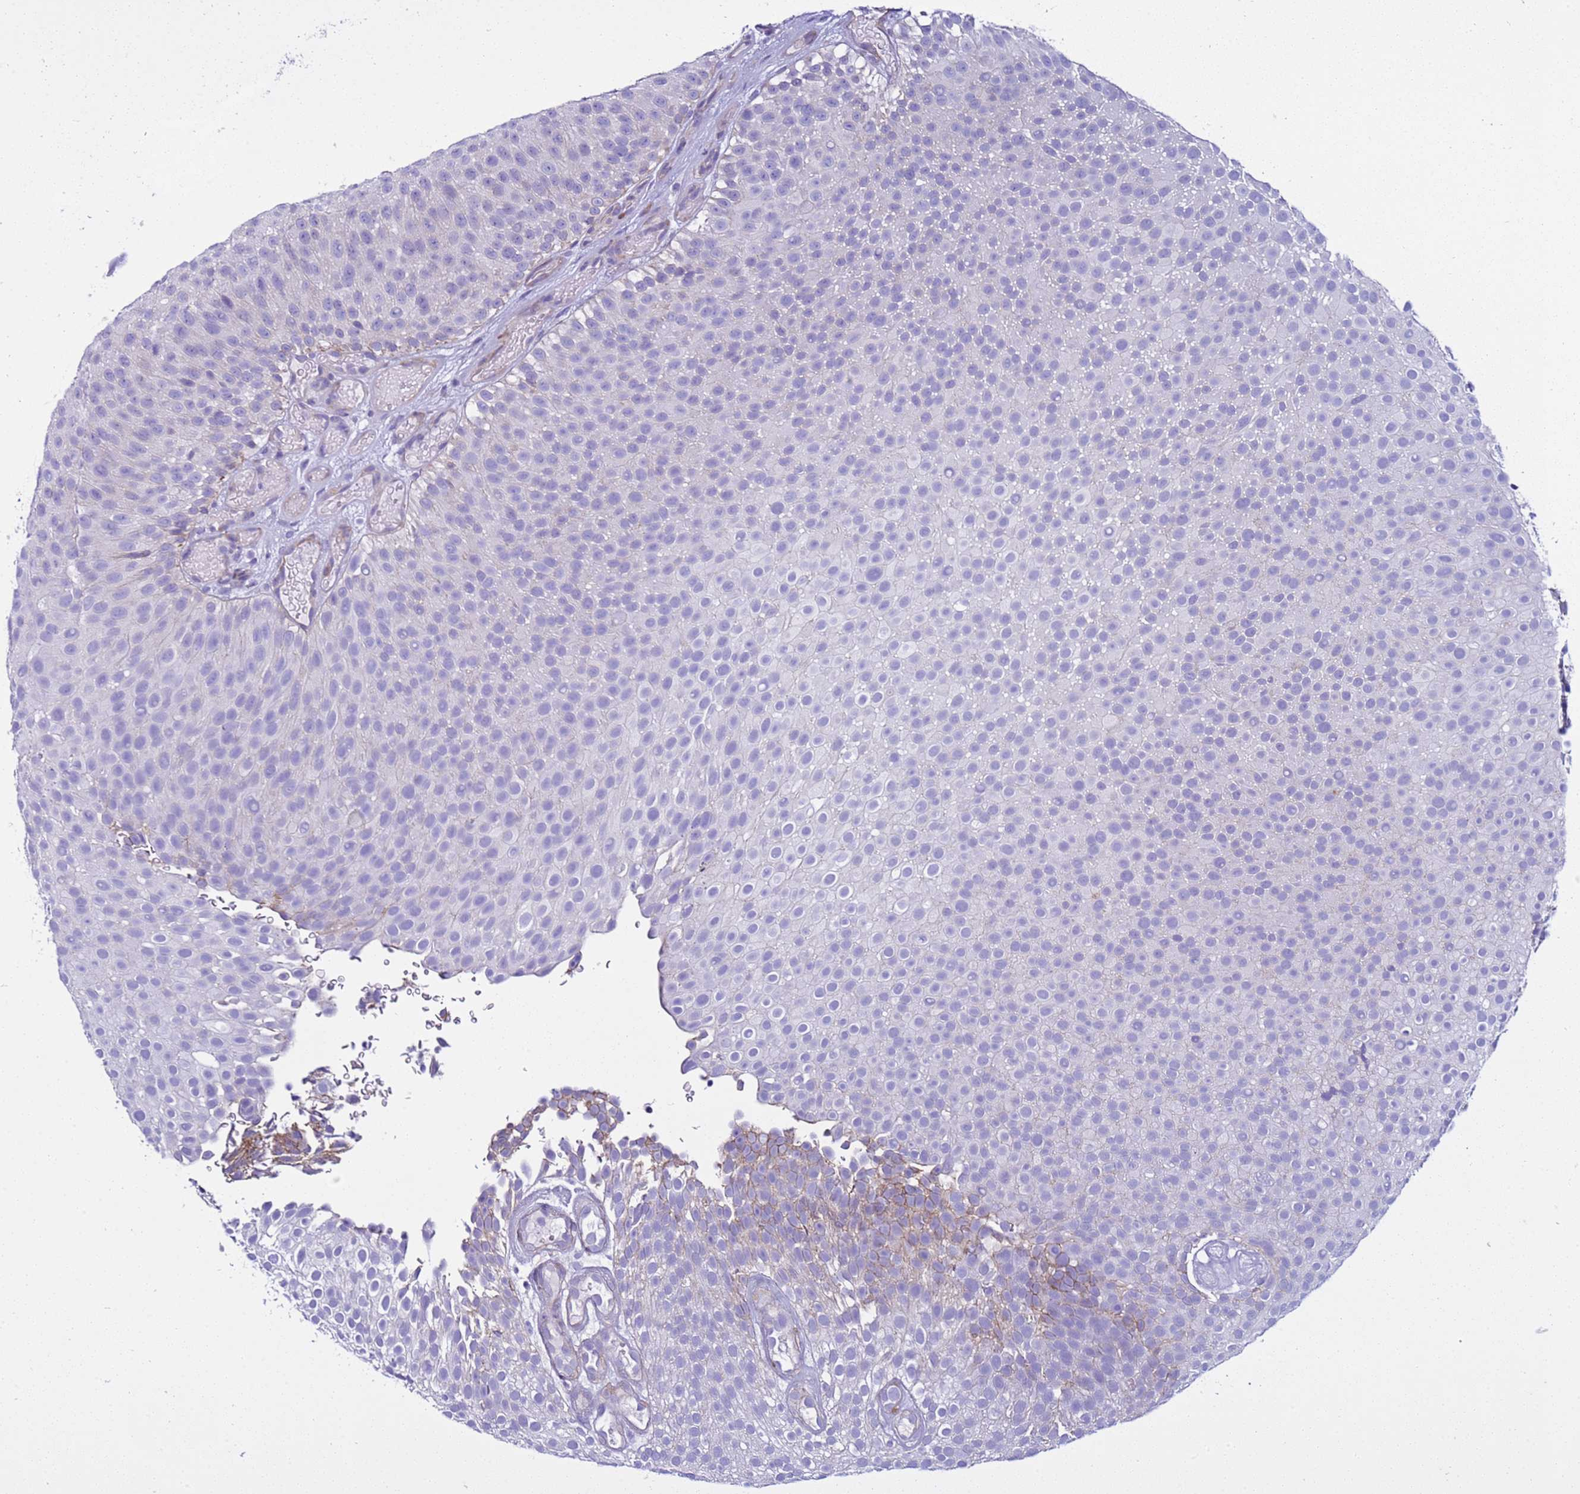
{"staining": {"intensity": "negative", "quantity": "none", "location": "none"}, "tissue": "urothelial cancer", "cell_type": "Tumor cells", "image_type": "cancer", "snomed": [{"axis": "morphology", "description": "Urothelial carcinoma, Low grade"}, {"axis": "topography", "description": "Urinary bladder"}], "caption": "Urothelial cancer was stained to show a protein in brown. There is no significant staining in tumor cells.", "gene": "LRRC10B", "patient": {"sex": "male", "age": 78}}